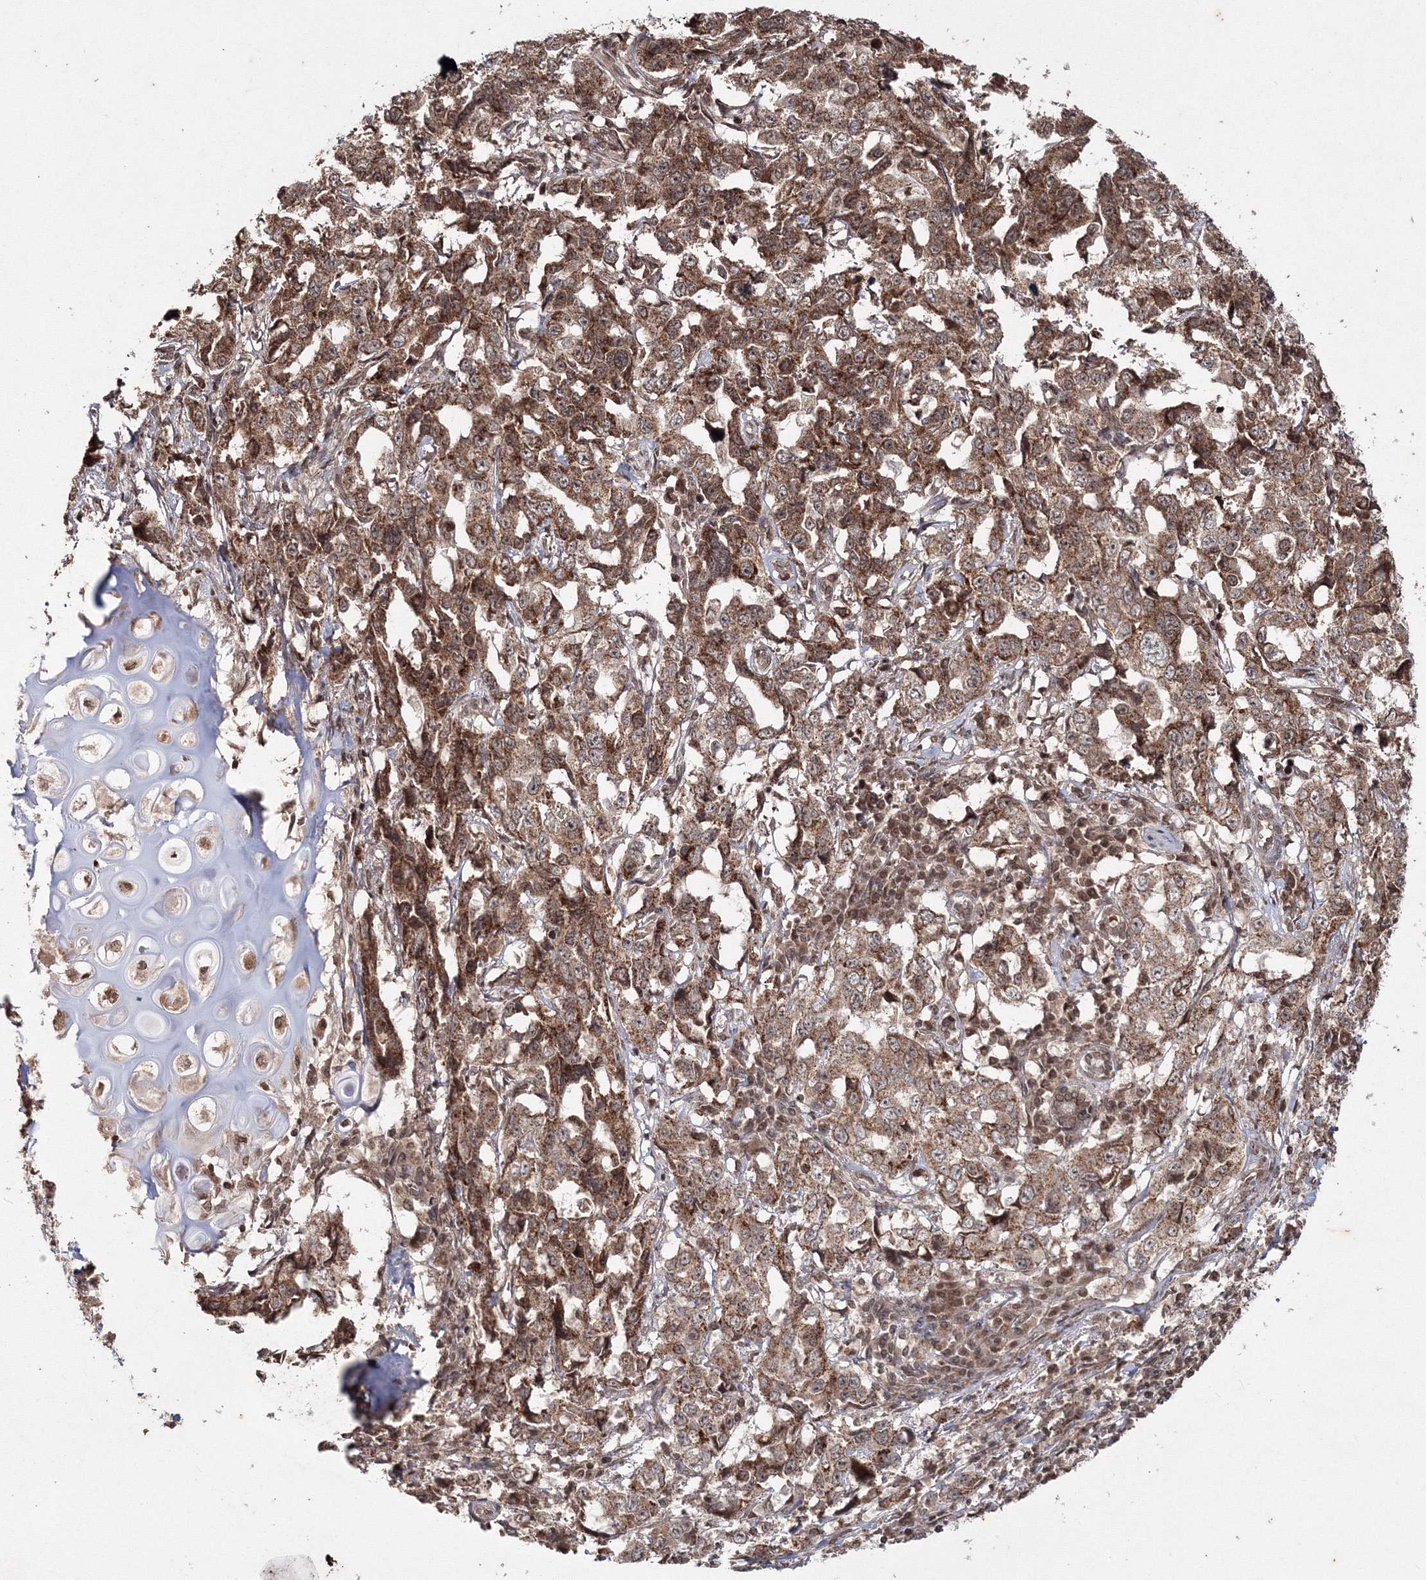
{"staining": {"intensity": "strong", "quantity": ">75%", "location": "cytoplasmic/membranous,nuclear"}, "tissue": "lung cancer", "cell_type": "Tumor cells", "image_type": "cancer", "snomed": [{"axis": "morphology", "description": "Adenocarcinoma, NOS"}, {"axis": "topography", "description": "Lung"}], "caption": "The image demonstrates immunohistochemical staining of lung cancer (adenocarcinoma). There is strong cytoplasmic/membranous and nuclear staining is appreciated in approximately >75% of tumor cells. (DAB (3,3'-diaminobenzidine) IHC, brown staining for protein, blue staining for nuclei).", "gene": "PEX13", "patient": {"sex": "female", "age": 51}}